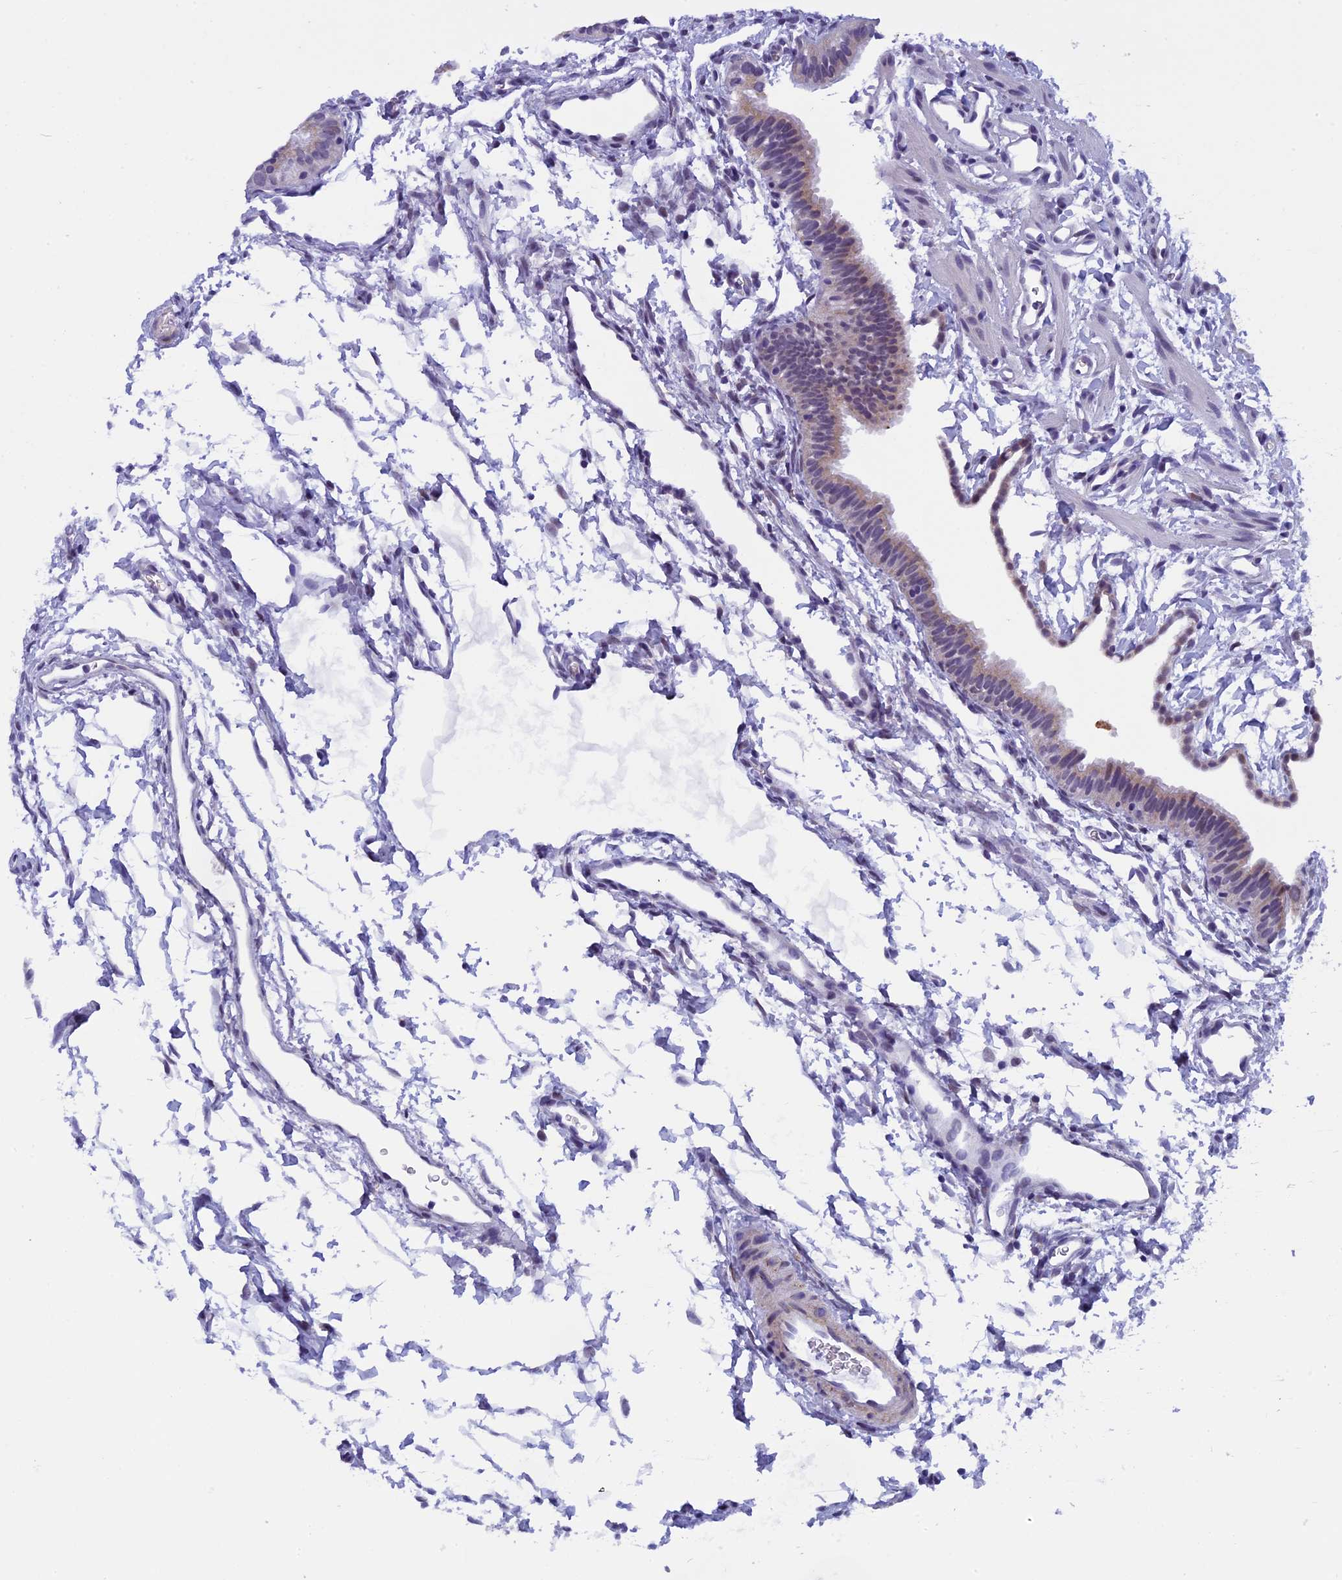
{"staining": {"intensity": "moderate", "quantity": ">75%", "location": "cytoplasmic/membranous"}, "tissue": "fallopian tube", "cell_type": "Glandular cells", "image_type": "normal", "snomed": [{"axis": "morphology", "description": "Normal tissue, NOS"}, {"axis": "topography", "description": "Fallopian tube"}], "caption": "This histopathology image displays IHC staining of normal fallopian tube, with medium moderate cytoplasmic/membranous positivity in about >75% of glandular cells.", "gene": "ZNF317", "patient": {"sex": "female", "age": 35}}